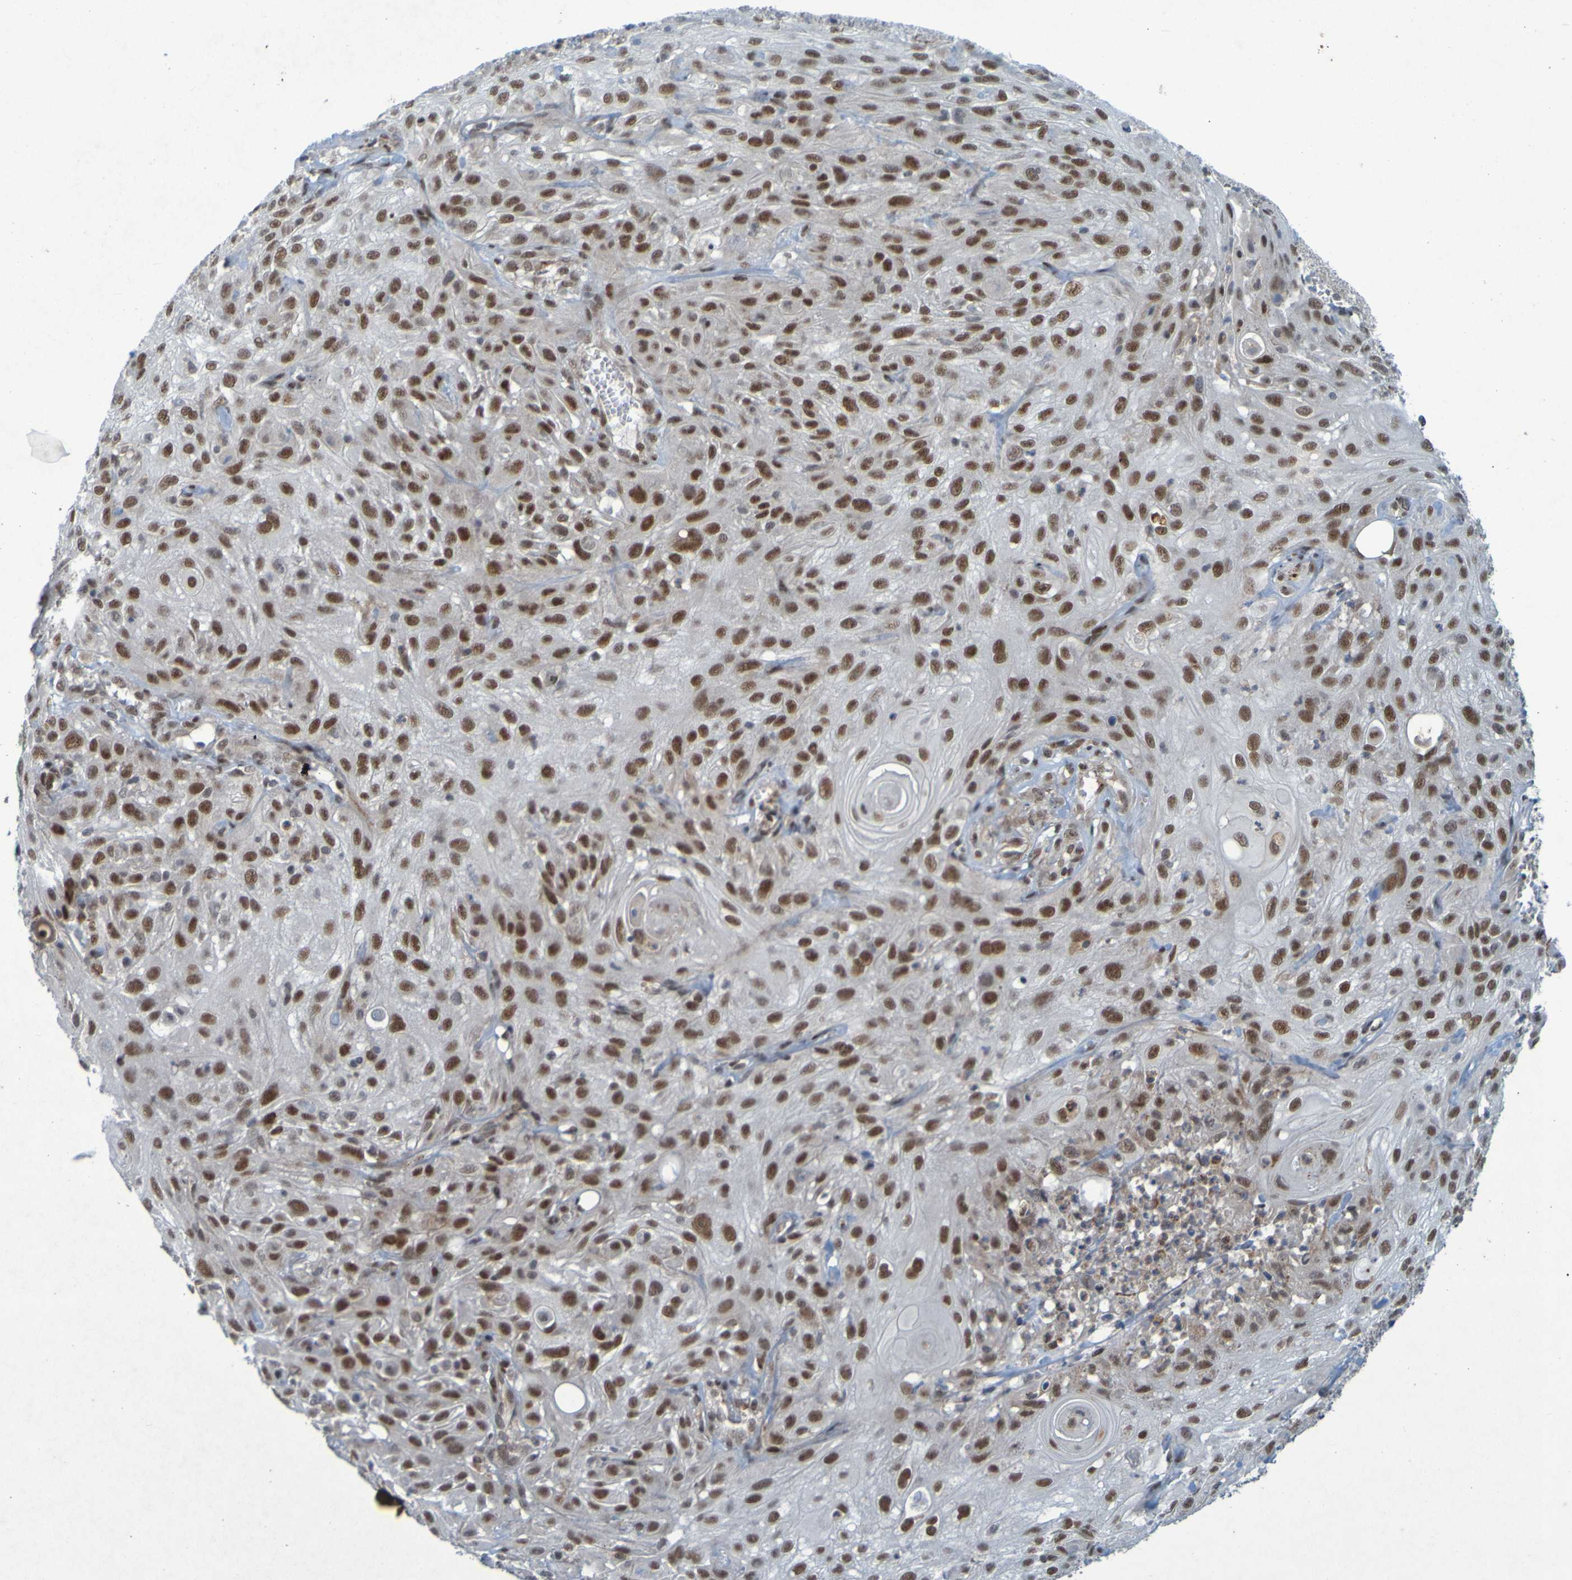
{"staining": {"intensity": "moderate", "quantity": ">75%", "location": "nuclear"}, "tissue": "skin cancer", "cell_type": "Tumor cells", "image_type": "cancer", "snomed": [{"axis": "morphology", "description": "Squamous cell carcinoma, NOS"}, {"axis": "topography", "description": "Skin"}], "caption": "An image of human skin cancer (squamous cell carcinoma) stained for a protein shows moderate nuclear brown staining in tumor cells. Nuclei are stained in blue.", "gene": "MCPH1", "patient": {"sex": "male", "age": 75}}